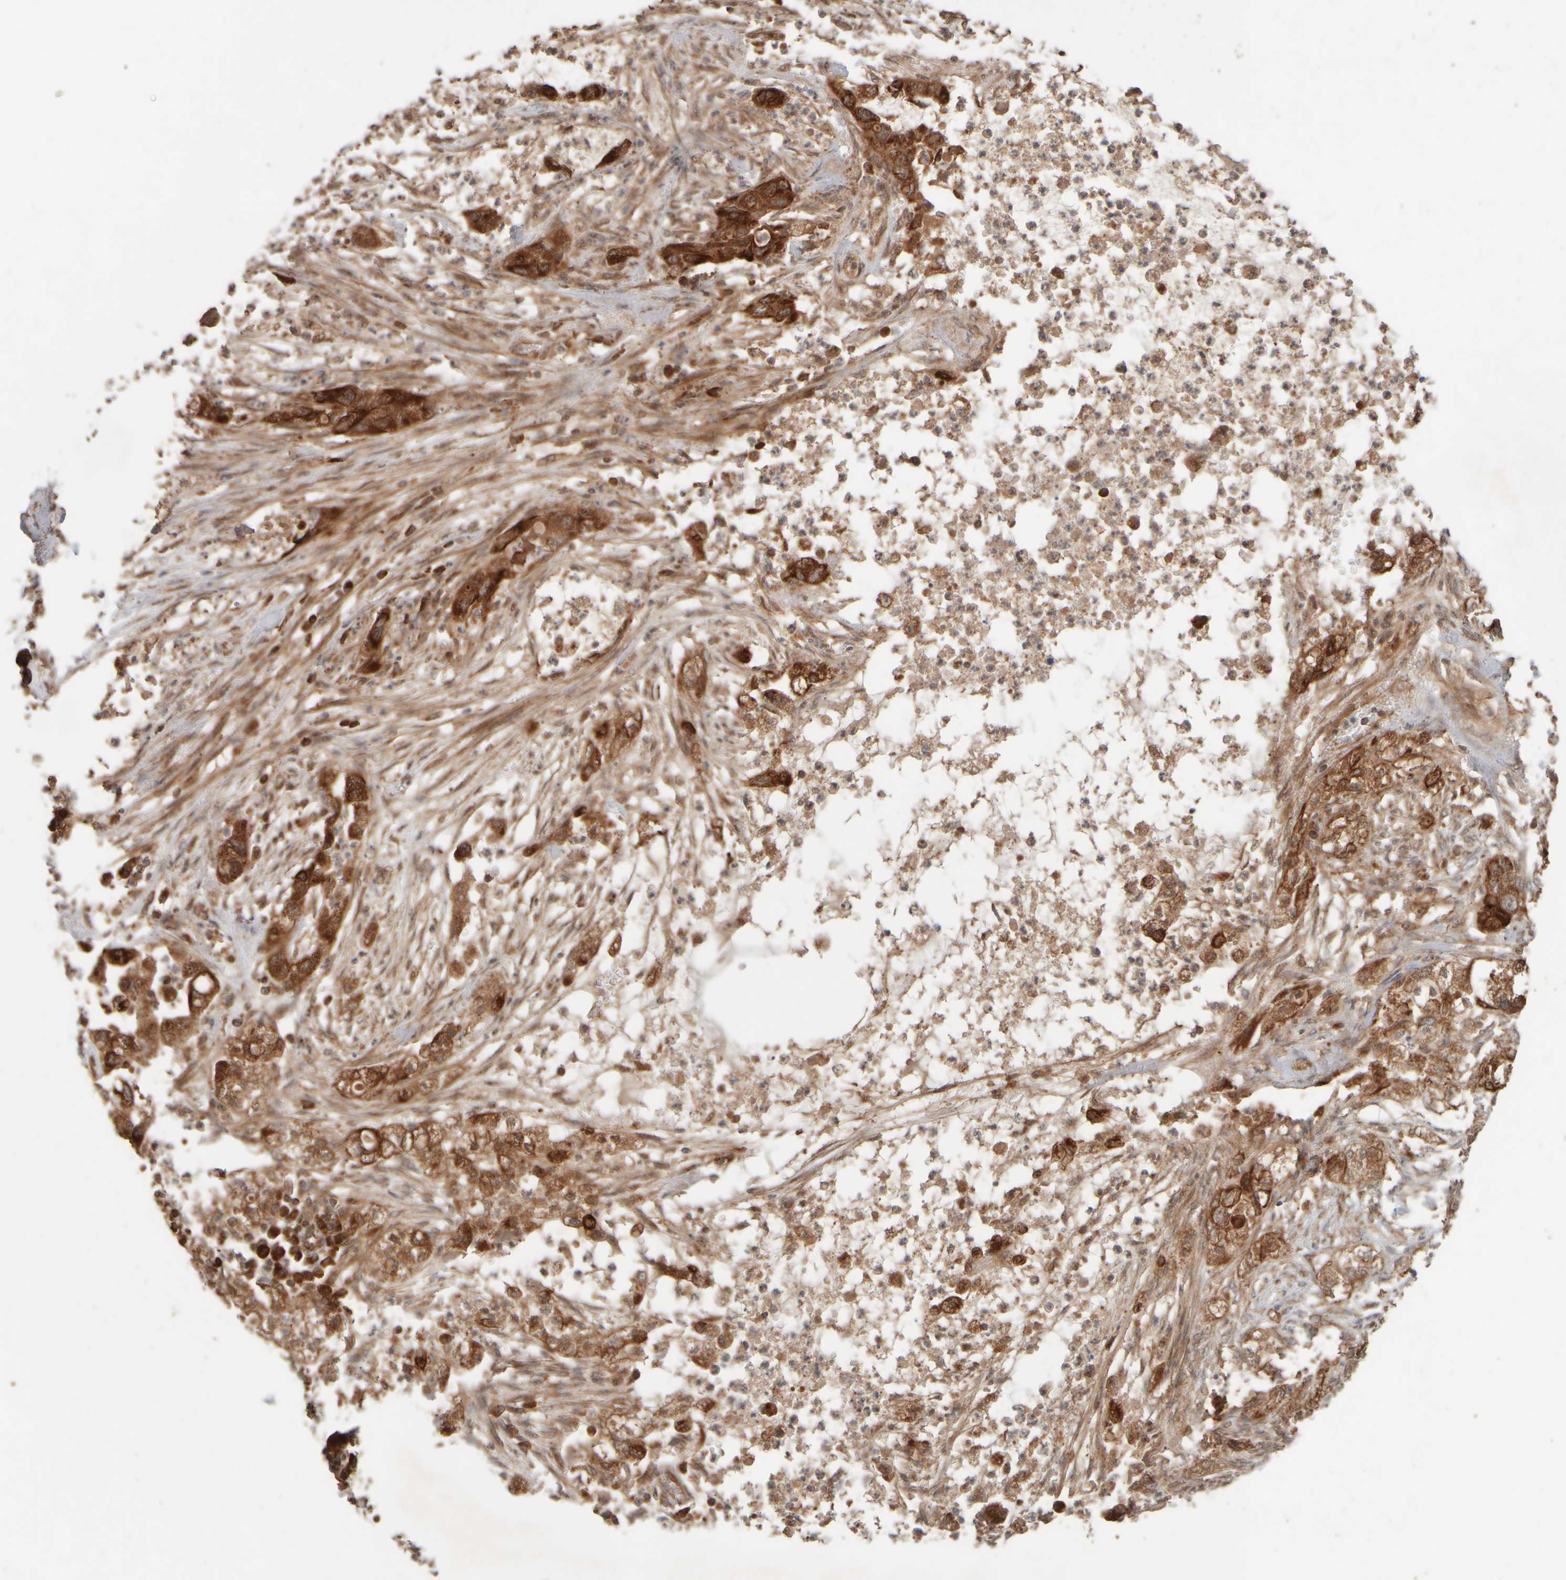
{"staining": {"intensity": "strong", "quantity": ">75%", "location": "cytoplasmic/membranous"}, "tissue": "pancreatic cancer", "cell_type": "Tumor cells", "image_type": "cancer", "snomed": [{"axis": "morphology", "description": "Adenocarcinoma, NOS"}, {"axis": "topography", "description": "Pancreas"}], "caption": "The histopathology image displays immunohistochemical staining of adenocarcinoma (pancreatic). There is strong cytoplasmic/membranous expression is present in about >75% of tumor cells.", "gene": "EIF2B3", "patient": {"sex": "female", "age": 78}}